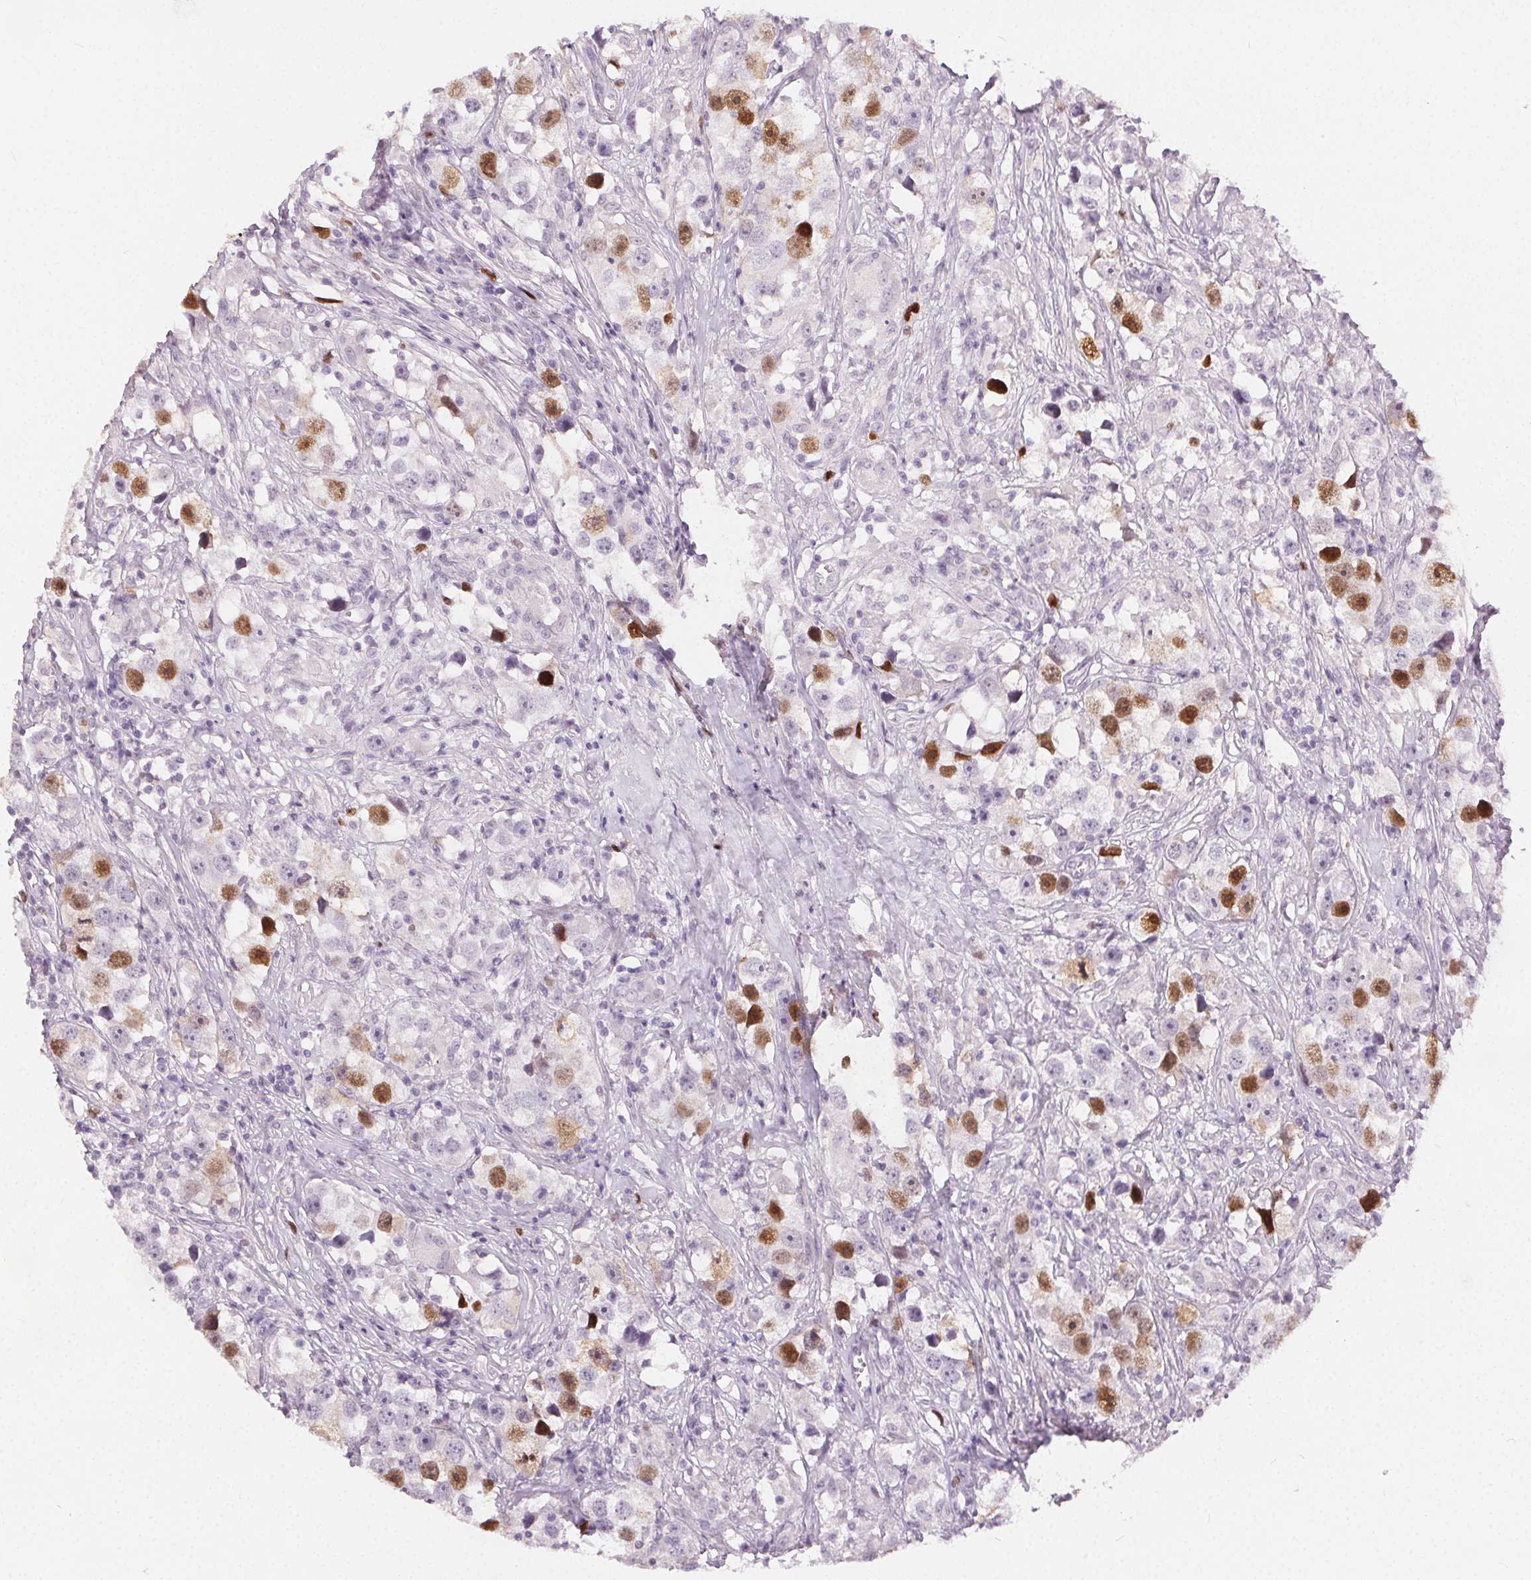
{"staining": {"intensity": "moderate", "quantity": "25%-75%", "location": "nuclear"}, "tissue": "testis cancer", "cell_type": "Tumor cells", "image_type": "cancer", "snomed": [{"axis": "morphology", "description": "Seminoma, NOS"}, {"axis": "topography", "description": "Testis"}], "caption": "IHC micrograph of human testis seminoma stained for a protein (brown), which exhibits medium levels of moderate nuclear expression in about 25%-75% of tumor cells.", "gene": "ANLN", "patient": {"sex": "male", "age": 49}}